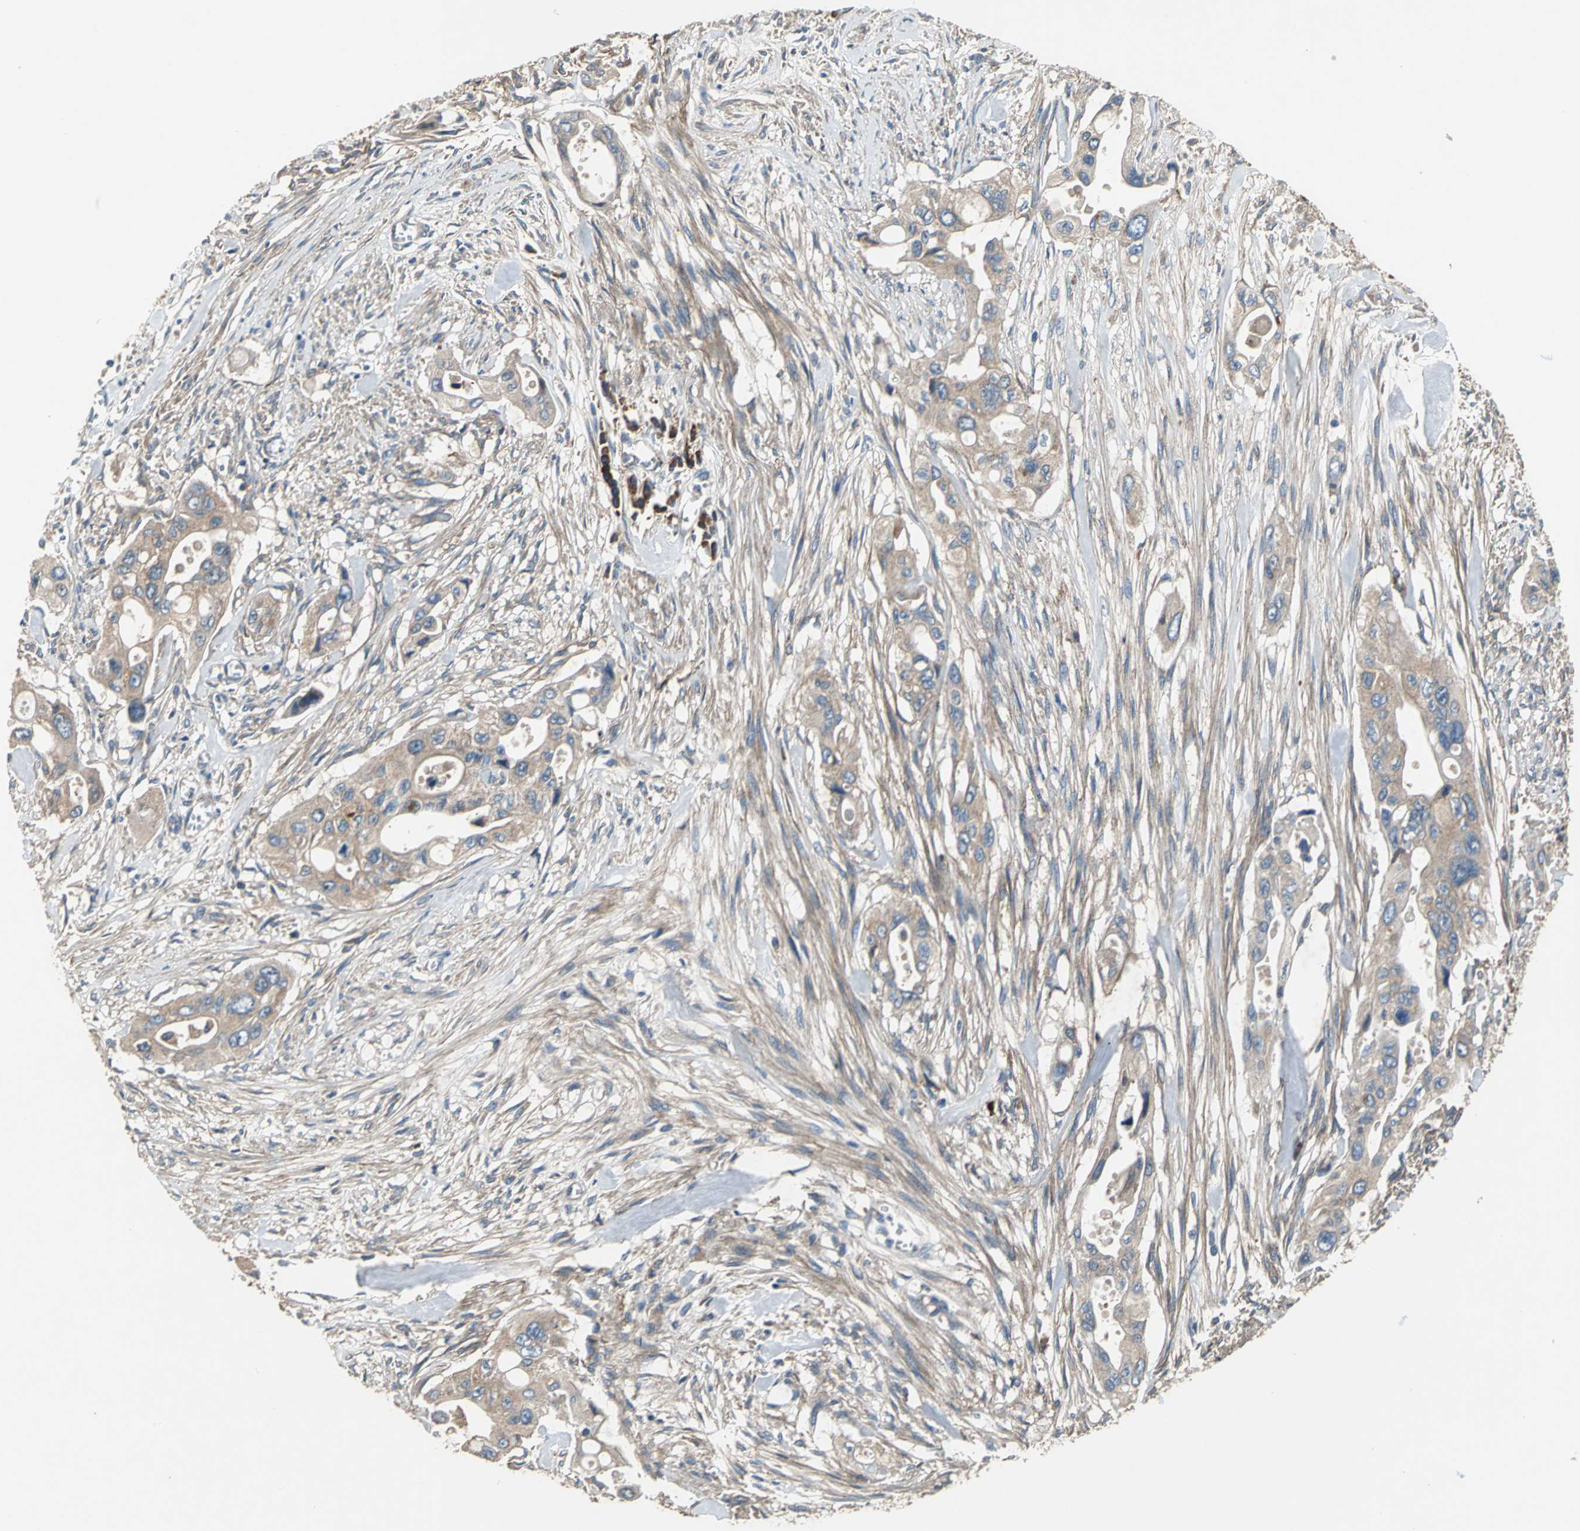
{"staining": {"intensity": "moderate", "quantity": ">75%", "location": "cytoplasmic/membranous"}, "tissue": "pancreatic cancer", "cell_type": "Tumor cells", "image_type": "cancer", "snomed": [{"axis": "morphology", "description": "Adenocarcinoma, NOS"}, {"axis": "topography", "description": "Pancreas"}], "caption": "This image reveals pancreatic cancer stained with immunohistochemistry to label a protein in brown. The cytoplasmic/membranous of tumor cells show moderate positivity for the protein. Nuclei are counter-stained blue.", "gene": "HEPH", "patient": {"sex": "male", "age": 77}}